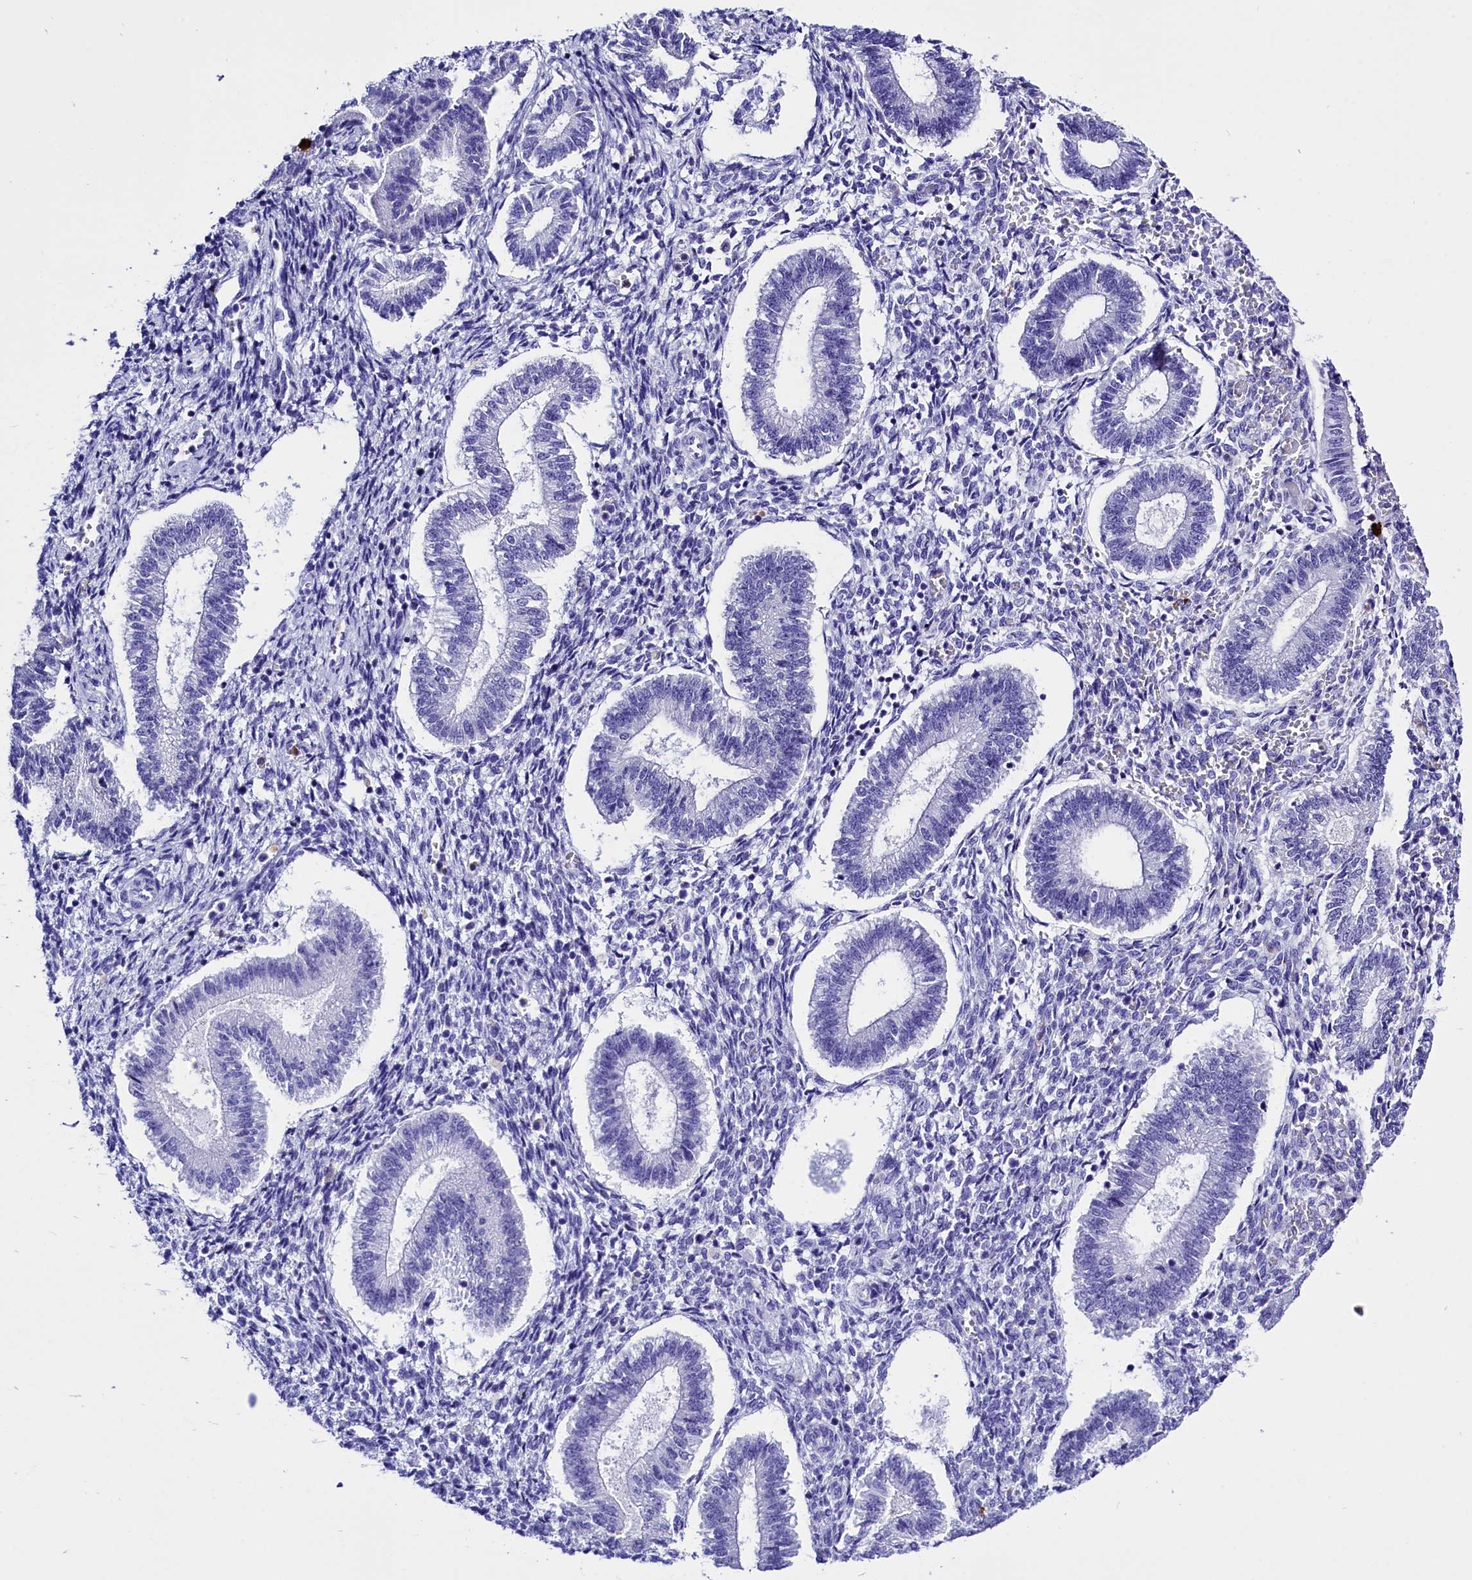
{"staining": {"intensity": "negative", "quantity": "none", "location": "none"}, "tissue": "endometrium", "cell_type": "Cells in endometrial stroma", "image_type": "normal", "snomed": [{"axis": "morphology", "description": "Normal tissue, NOS"}, {"axis": "topography", "description": "Endometrium"}], "caption": "This is an immunohistochemistry image of unremarkable endometrium. There is no staining in cells in endometrial stroma.", "gene": "CLC", "patient": {"sex": "female", "age": 25}}